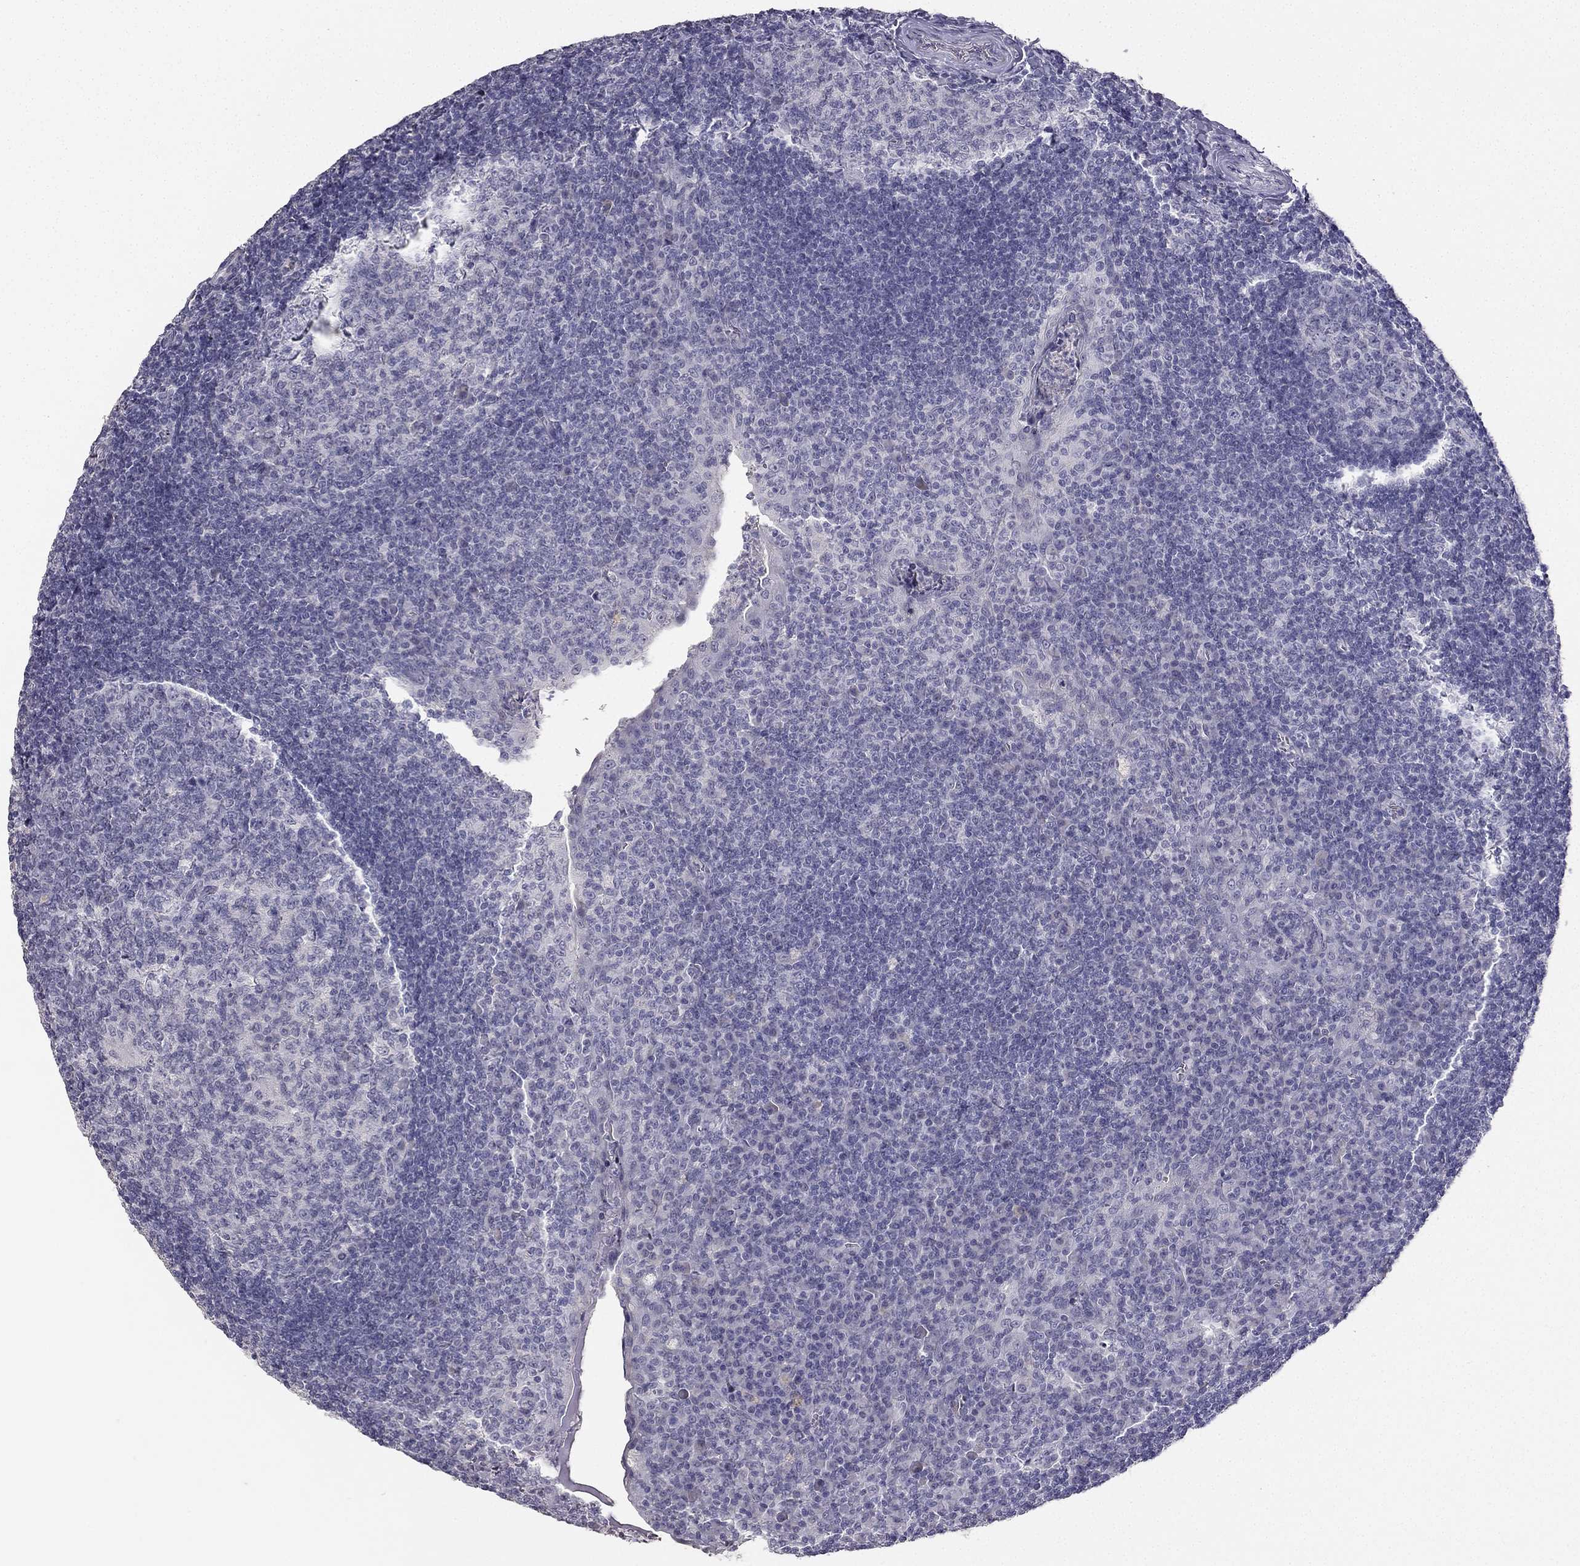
{"staining": {"intensity": "negative", "quantity": "none", "location": "none"}, "tissue": "tonsil", "cell_type": "Germinal center cells", "image_type": "normal", "snomed": [{"axis": "morphology", "description": "Normal tissue, NOS"}, {"axis": "topography", "description": "Tonsil"}], "caption": "Immunohistochemical staining of unremarkable tonsil exhibits no significant positivity in germinal center cells. (IHC, brightfield microscopy, high magnification).", "gene": "CALB2", "patient": {"sex": "female", "age": 12}}